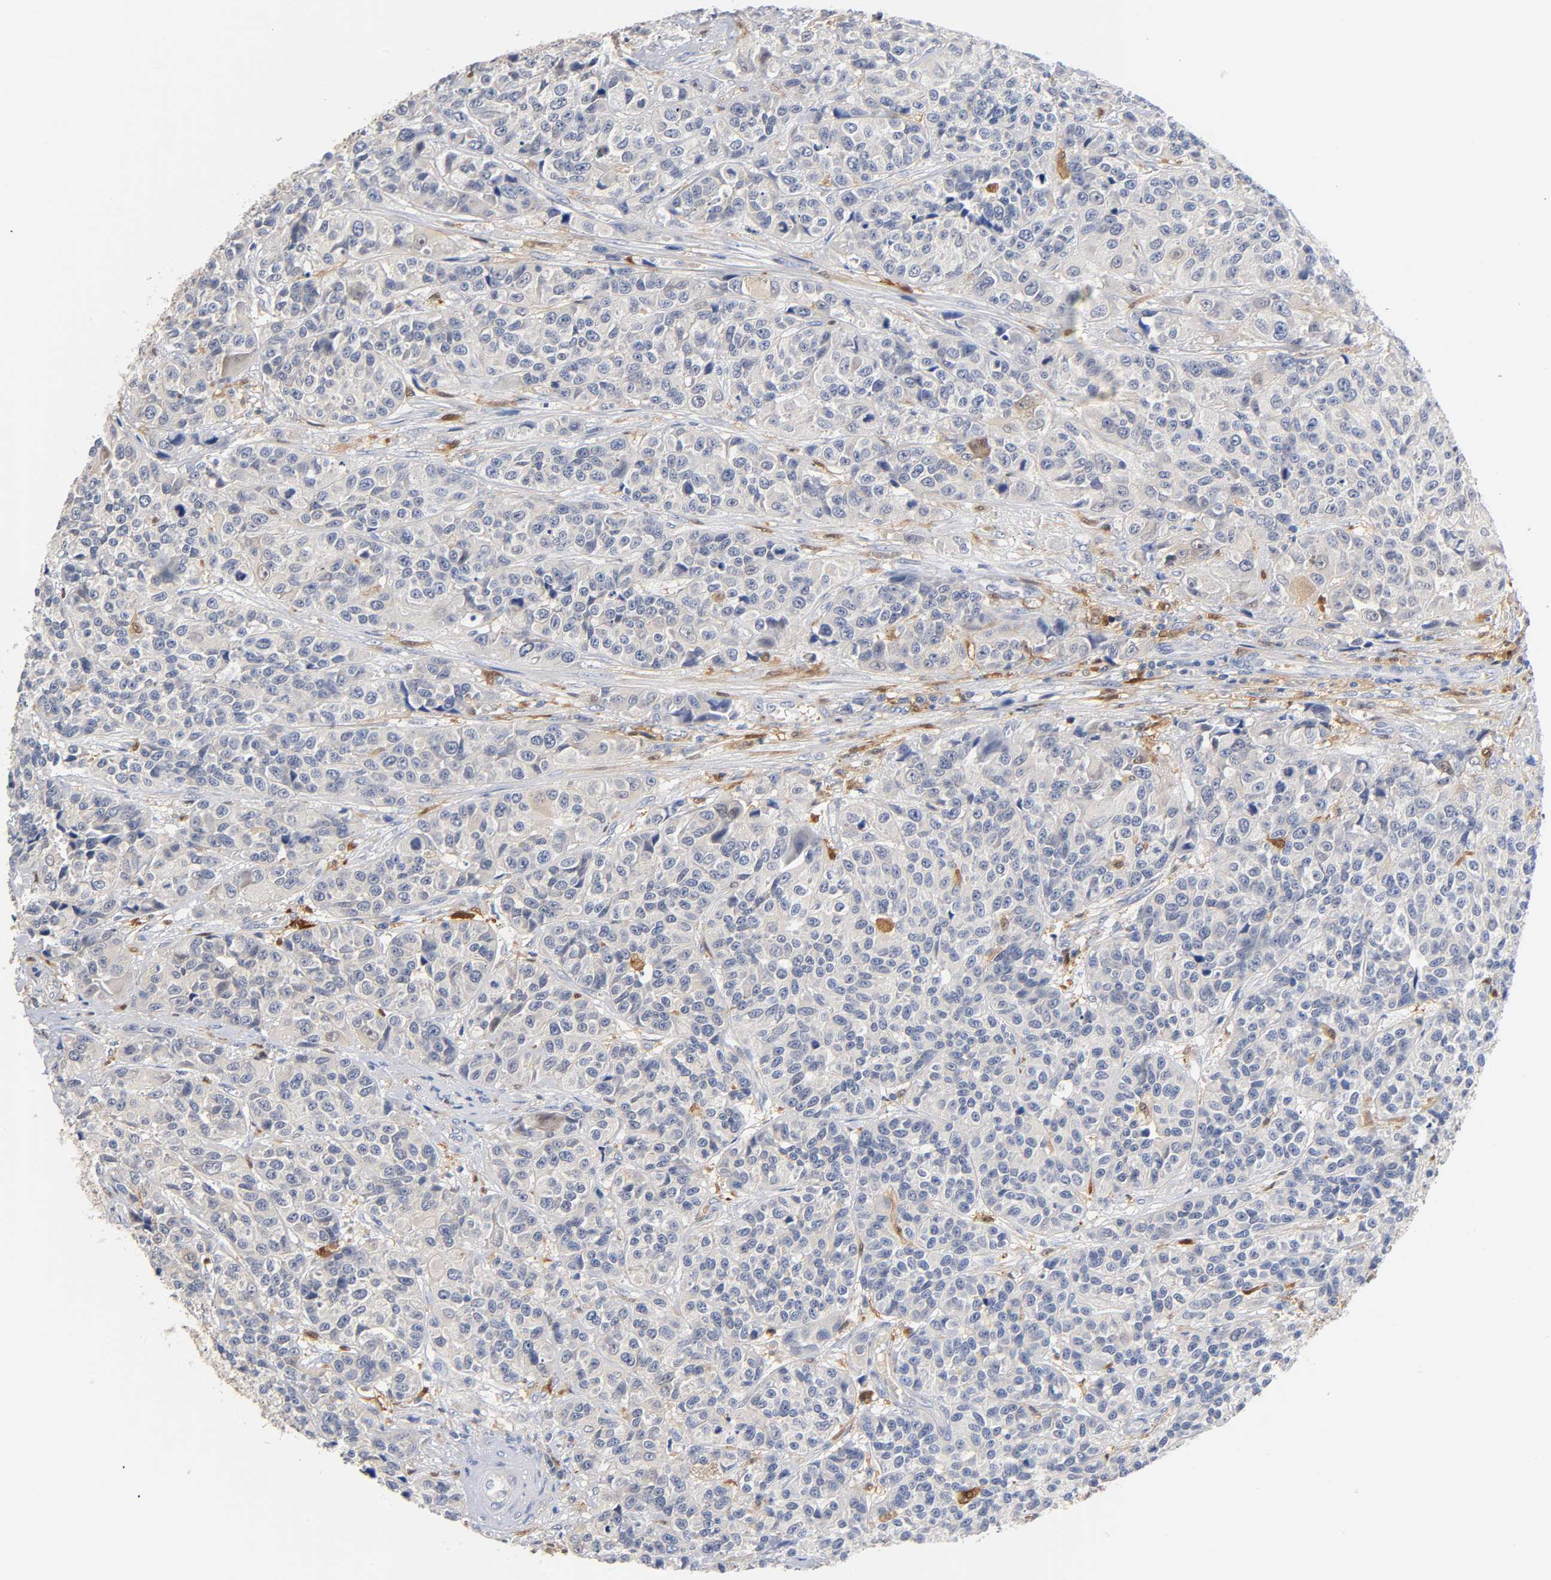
{"staining": {"intensity": "negative", "quantity": "none", "location": "none"}, "tissue": "urothelial cancer", "cell_type": "Tumor cells", "image_type": "cancer", "snomed": [{"axis": "morphology", "description": "Urothelial carcinoma, High grade"}, {"axis": "topography", "description": "Urinary bladder"}], "caption": "Tumor cells are negative for protein expression in human urothelial carcinoma (high-grade).", "gene": "IL18", "patient": {"sex": "female", "age": 81}}